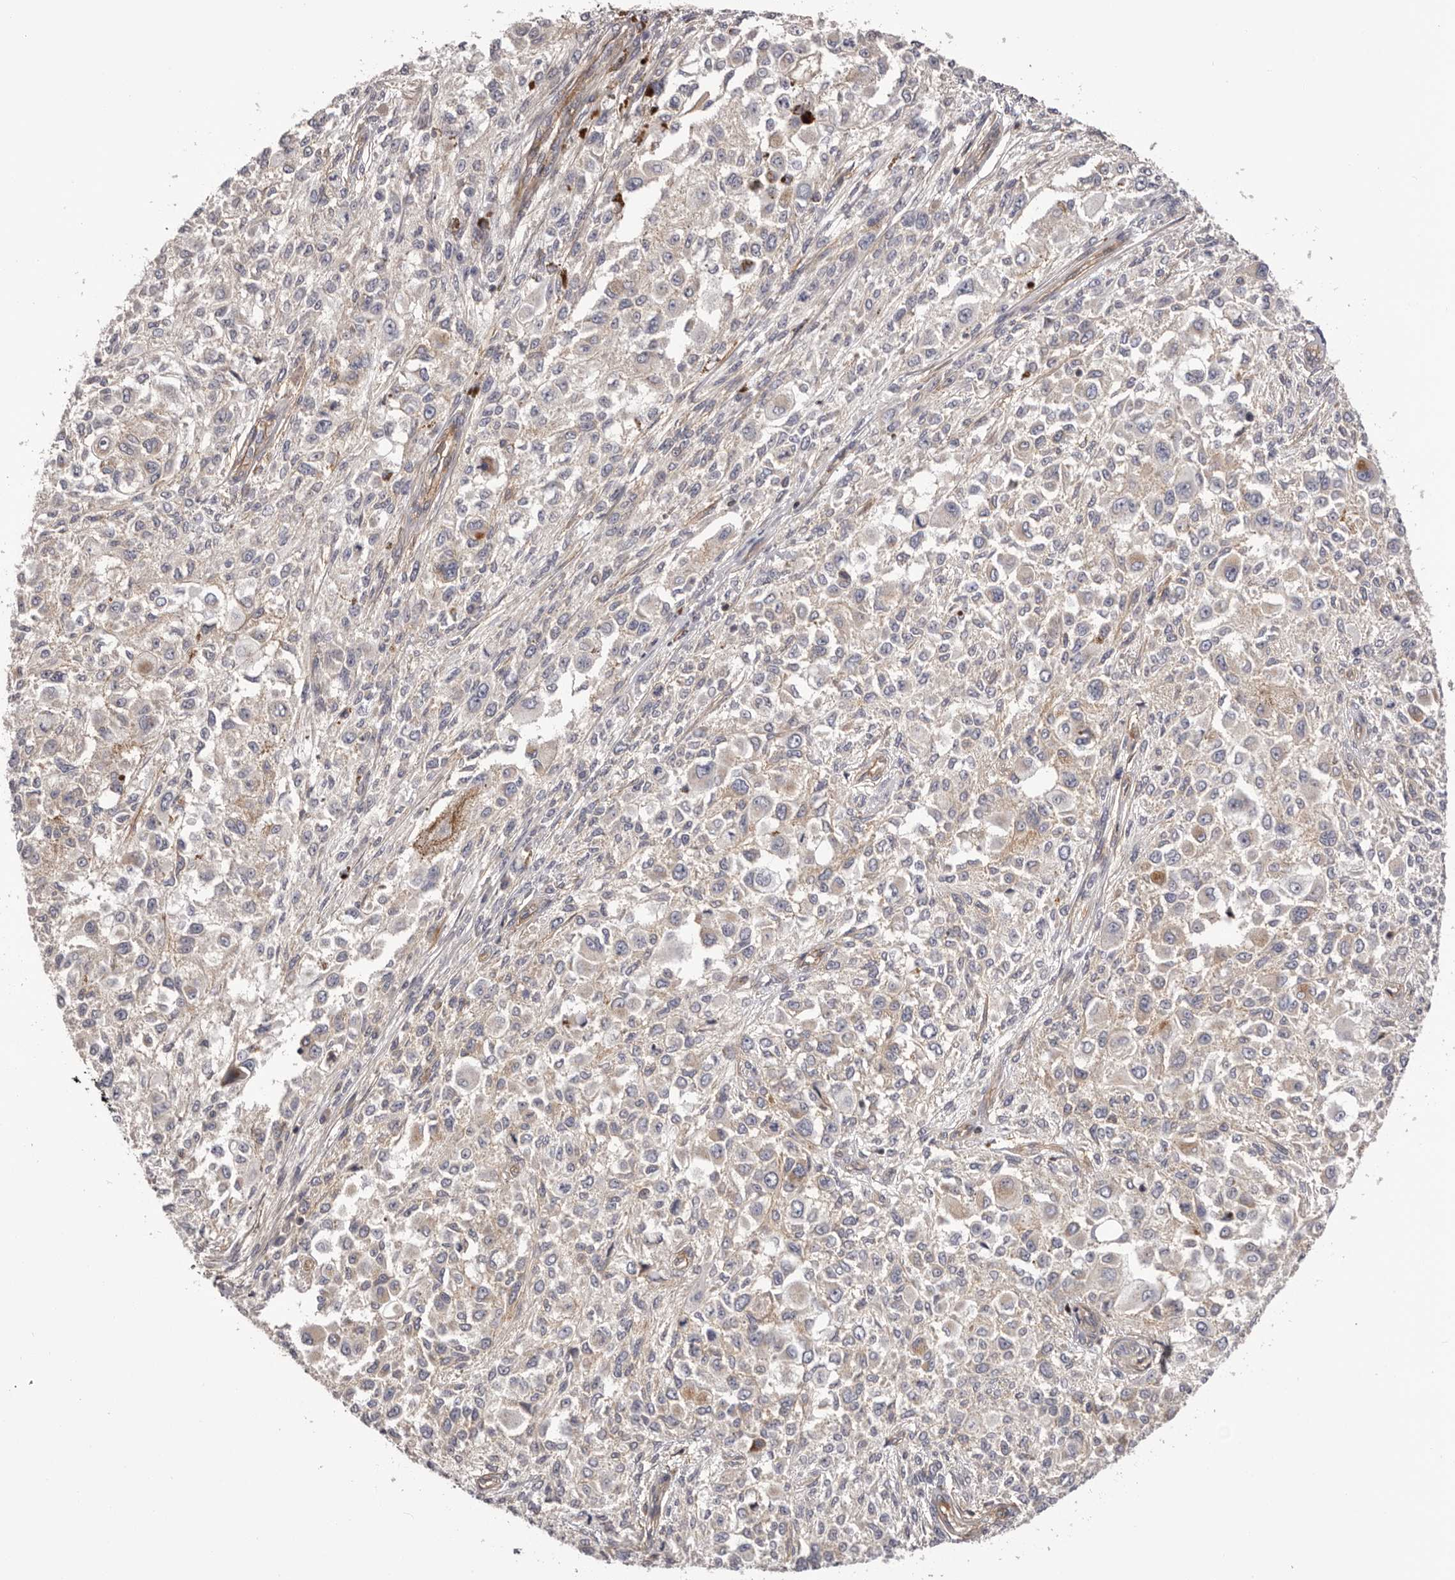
{"staining": {"intensity": "negative", "quantity": "none", "location": "none"}, "tissue": "melanoma", "cell_type": "Tumor cells", "image_type": "cancer", "snomed": [{"axis": "morphology", "description": "Necrosis, NOS"}, {"axis": "morphology", "description": "Malignant melanoma, NOS"}, {"axis": "topography", "description": "Skin"}], "caption": "A photomicrograph of human melanoma is negative for staining in tumor cells.", "gene": "DMRT2", "patient": {"sex": "female", "age": 87}}